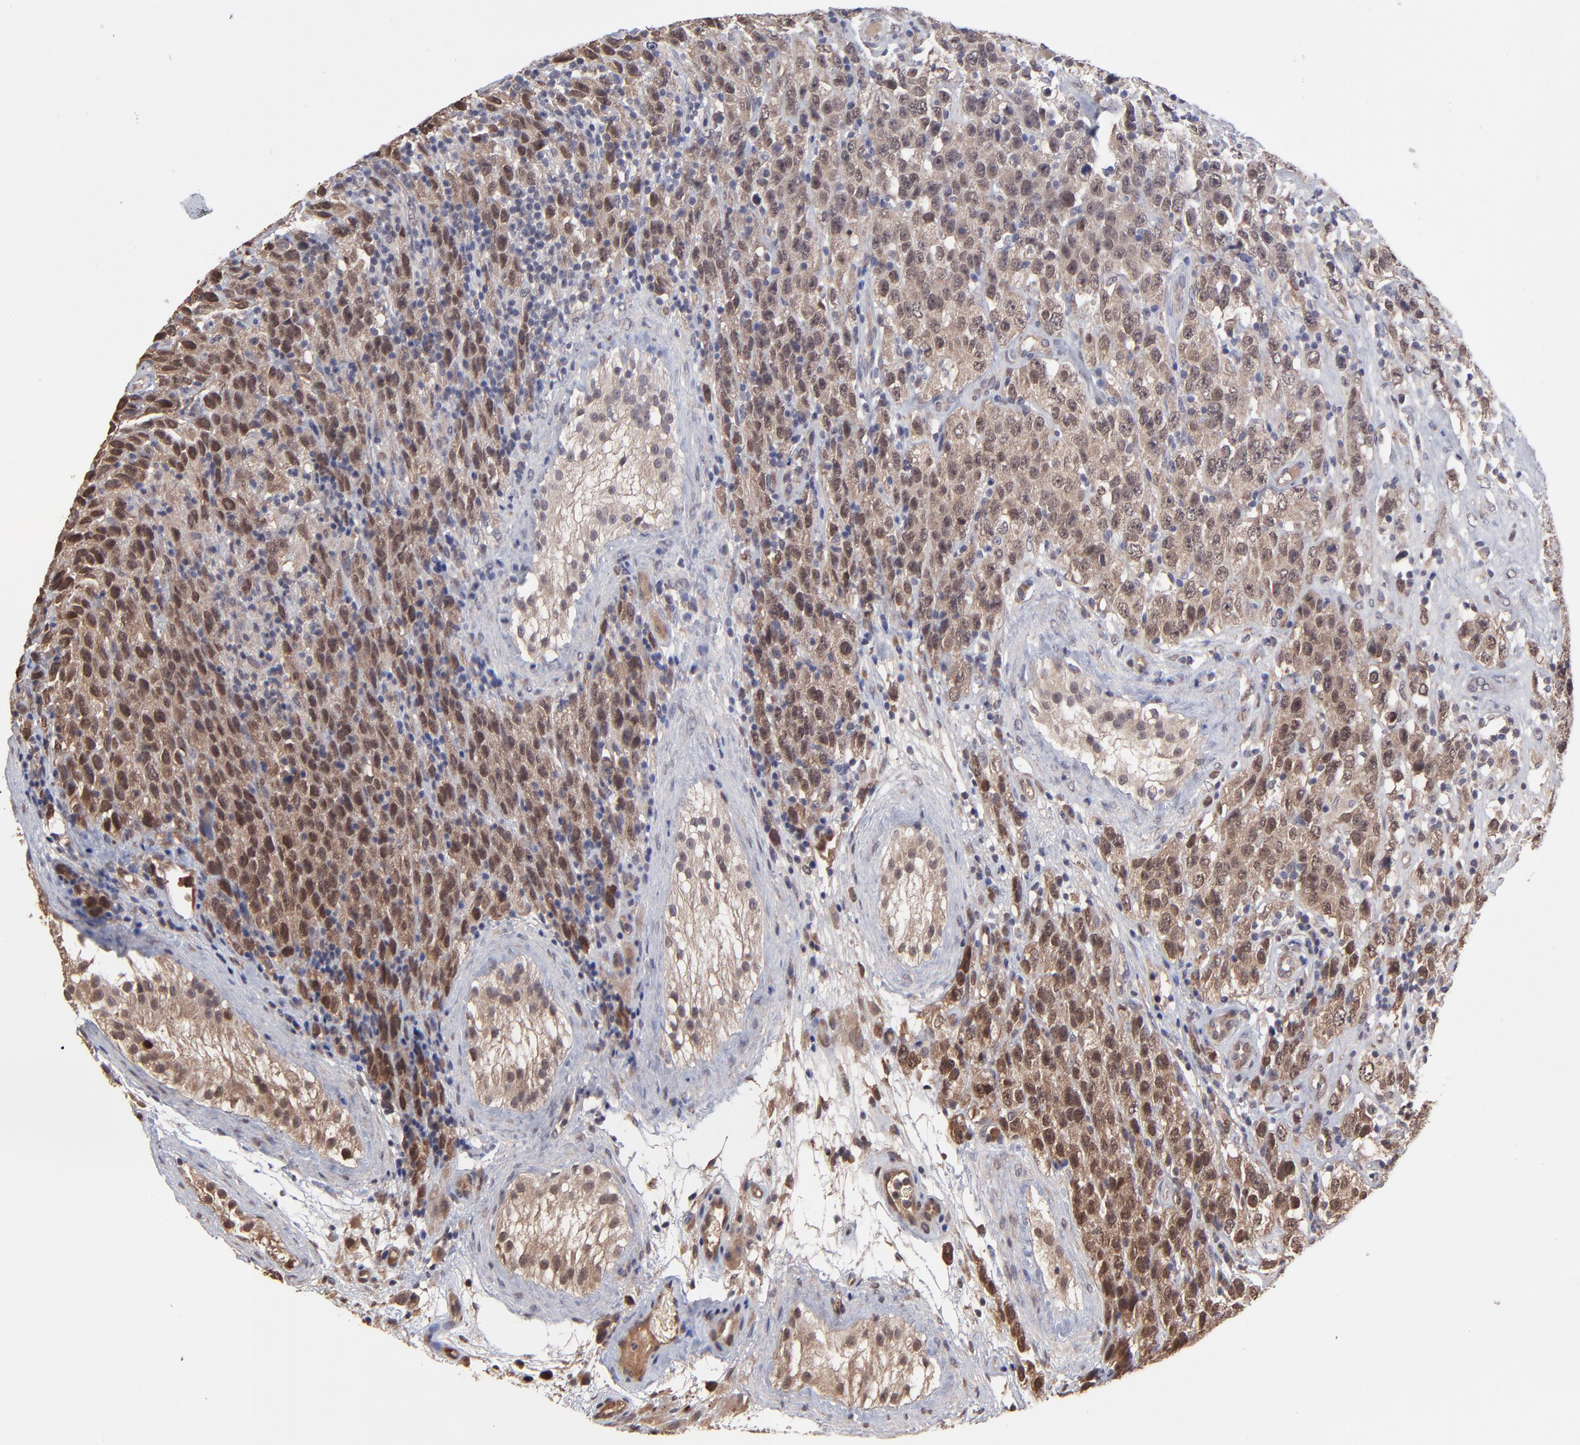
{"staining": {"intensity": "weak", "quantity": ">75%", "location": "cytoplasmic/membranous,nuclear"}, "tissue": "testis cancer", "cell_type": "Tumor cells", "image_type": "cancer", "snomed": [{"axis": "morphology", "description": "Seminoma, NOS"}, {"axis": "topography", "description": "Testis"}], "caption": "This micrograph exhibits testis seminoma stained with immunohistochemistry to label a protein in brown. The cytoplasmic/membranous and nuclear of tumor cells show weak positivity for the protein. Nuclei are counter-stained blue.", "gene": "CHL1", "patient": {"sex": "male", "age": 52}}